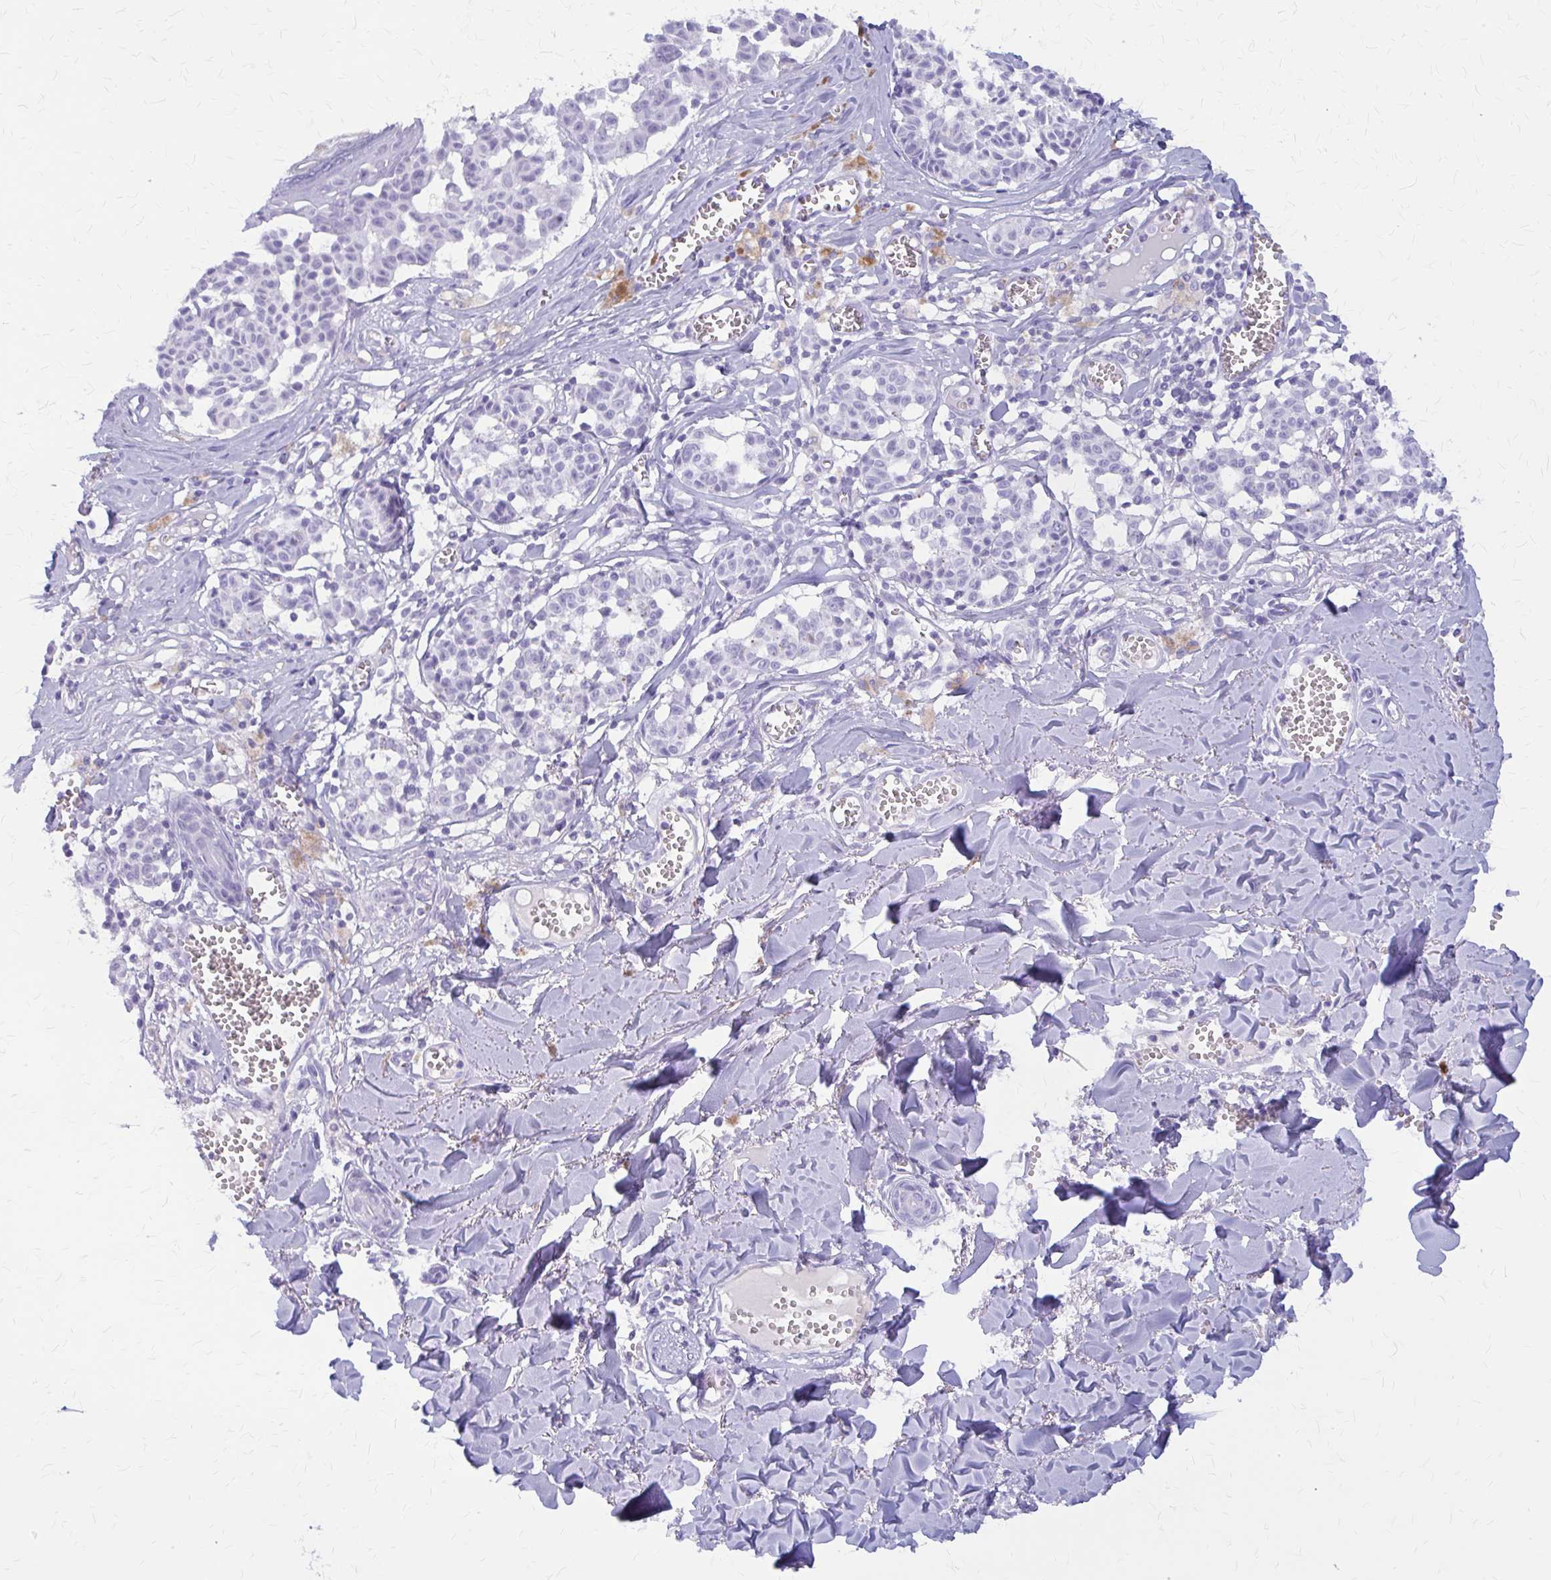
{"staining": {"intensity": "negative", "quantity": "none", "location": "none"}, "tissue": "melanoma", "cell_type": "Tumor cells", "image_type": "cancer", "snomed": [{"axis": "morphology", "description": "Malignant melanoma, NOS"}, {"axis": "topography", "description": "Skin"}], "caption": "Human malignant melanoma stained for a protein using IHC reveals no staining in tumor cells.", "gene": "KLHDC7A", "patient": {"sex": "female", "age": 43}}